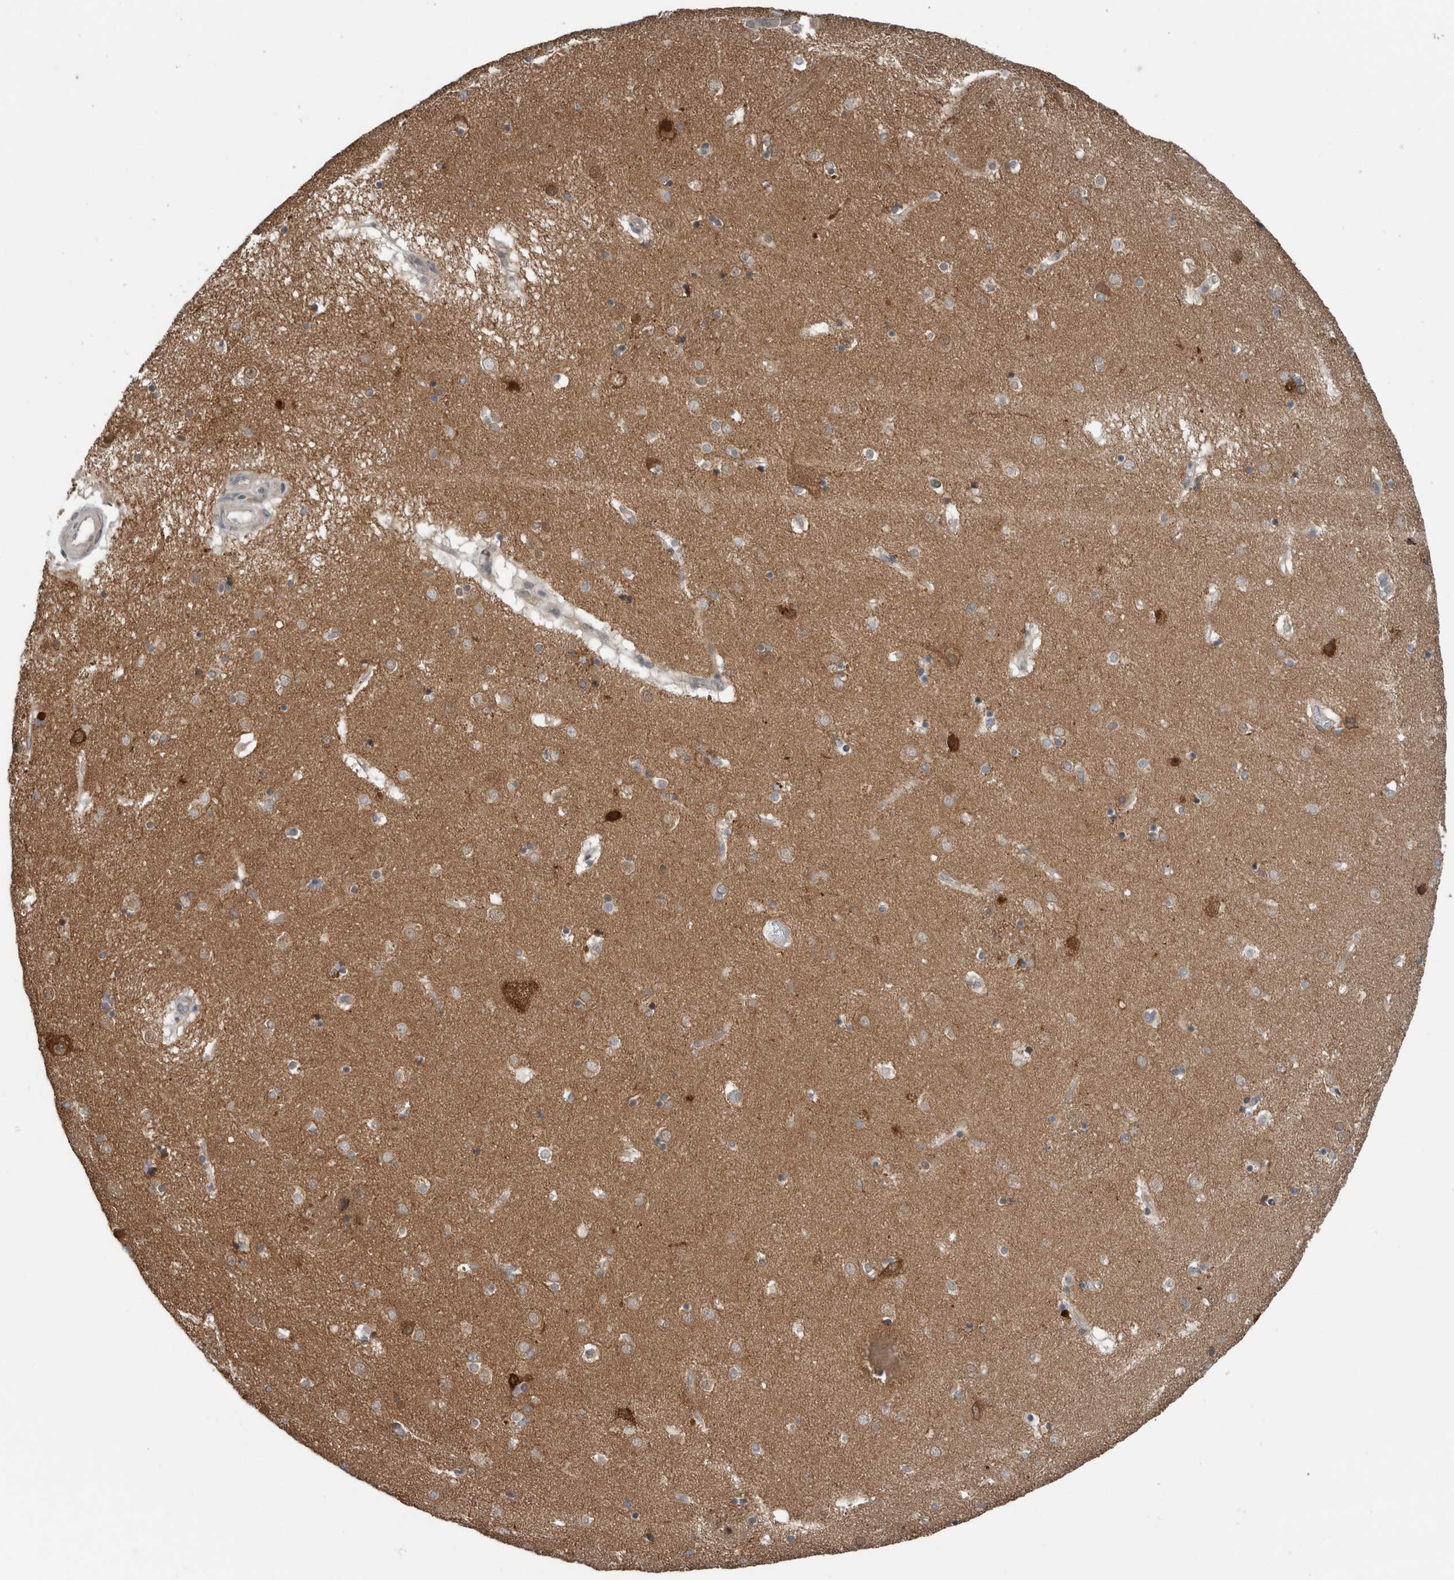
{"staining": {"intensity": "moderate", "quantity": "25%-75%", "location": "cytoplasmic/membranous"}, "tissue": "caudate", "cell_type": "Glial cells", "image_type": "normal", "snomed": [{"axis": "morphology", "description": "Normal tissue, NOS"}, {"axis": "topography", "description": "Lateral ventricle wall"}], "caption": "DAB immunohistochemical staining of normal human caudate shows moderate cytoplasmic/membranous protein expression in about 25%-75% of glial cells.", "gene": "GBA2", "patient": {"sex": "male", "age": 70}}